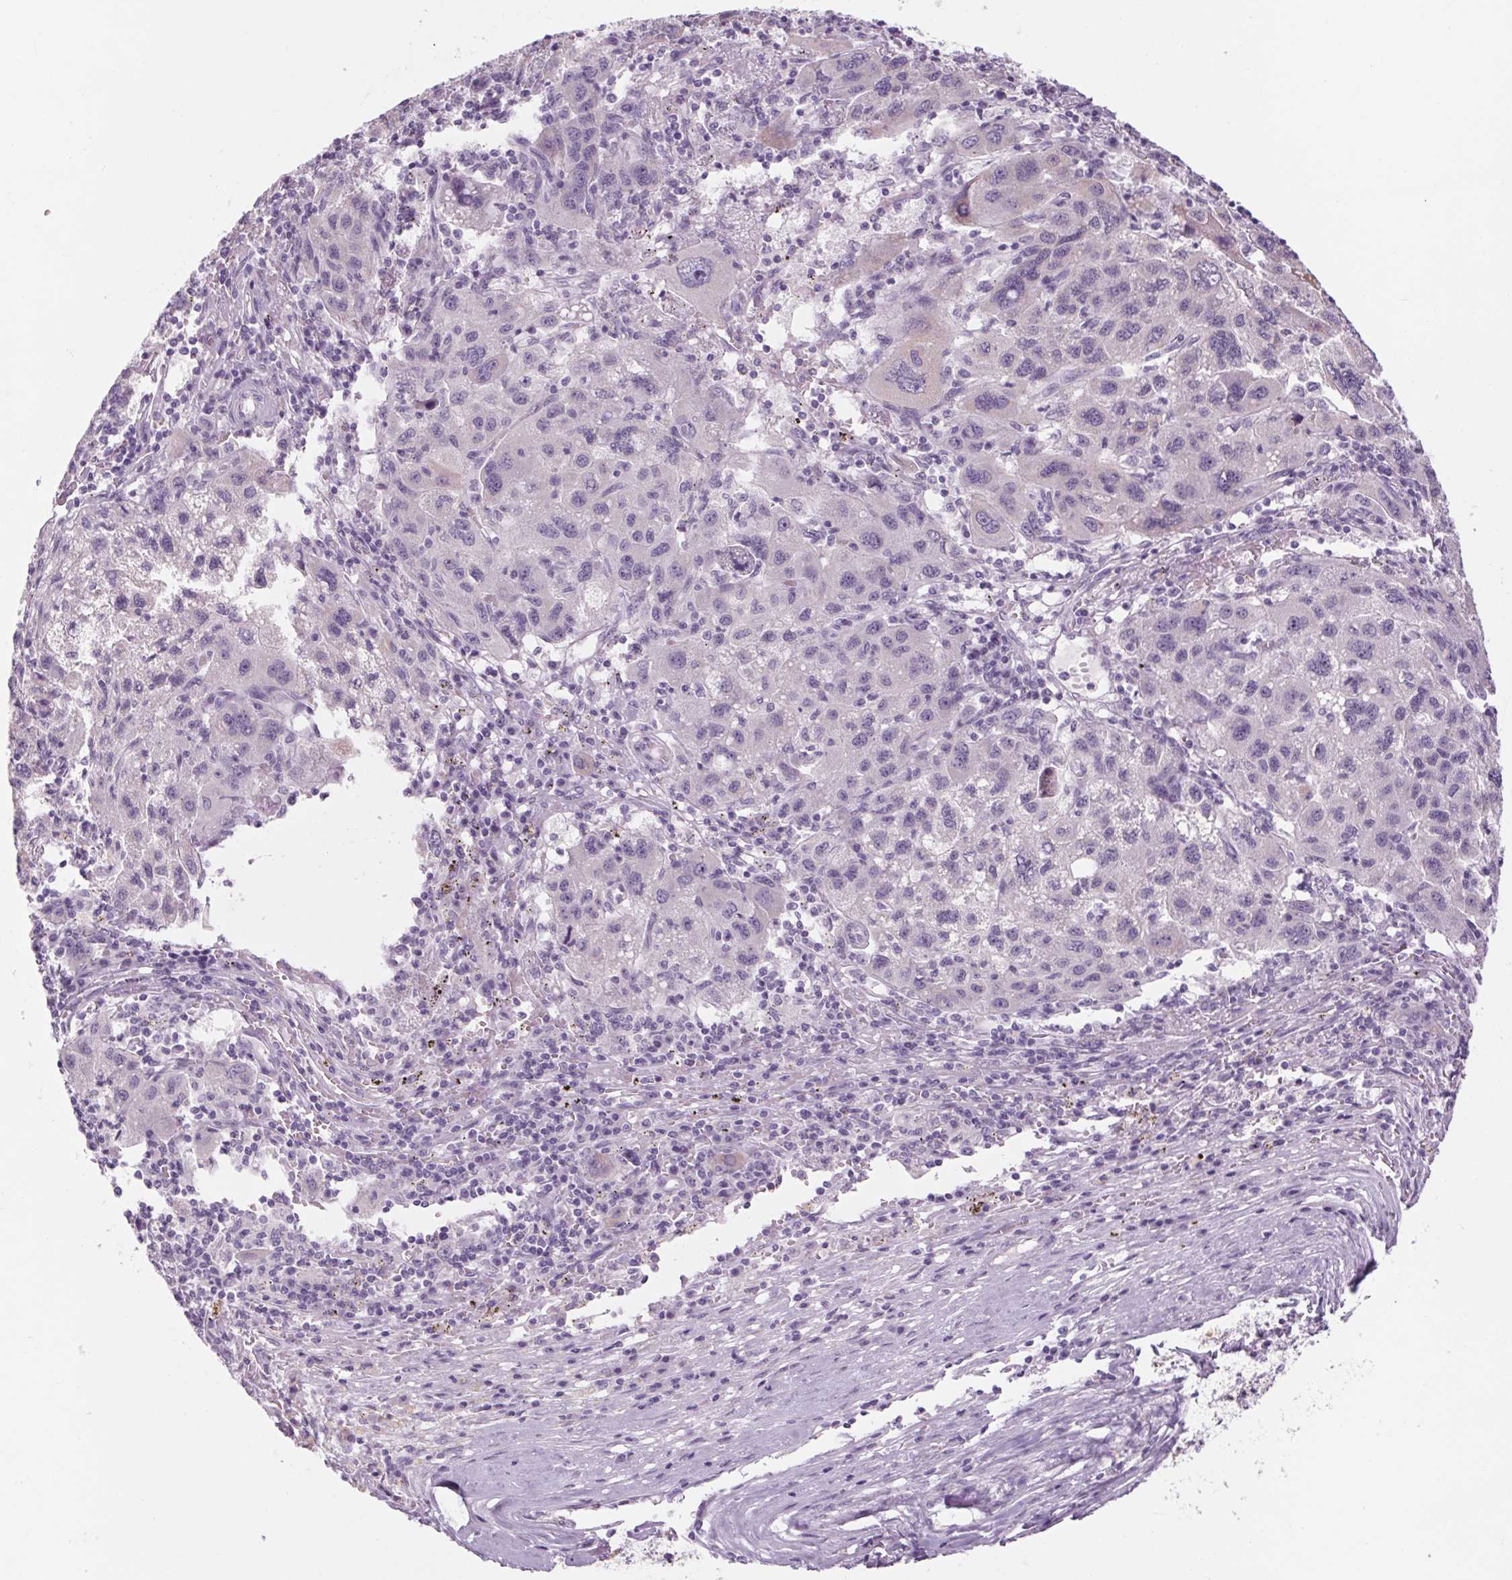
{"staining": {"intensity": "negative", "quantity": "none", "location": "none"}, "tissue": "liver cancer", "cell_type": "Tumor cells", "image_type": "cancer", "snomed": [{"axis": "morphology", "description": "Carcinoma, Hepatocellular, NOS"}, {"axis": "topography", "description": "Liver"}], "caption": "This image is of liver cancer stained with immunohistochemistry (IHC) to label a protein in brown with the nuclei are counter-stained blue. There is no positivity in tumor cells.", "gene": "RPTN", "patient": {"sex": "female", "age": 77}}